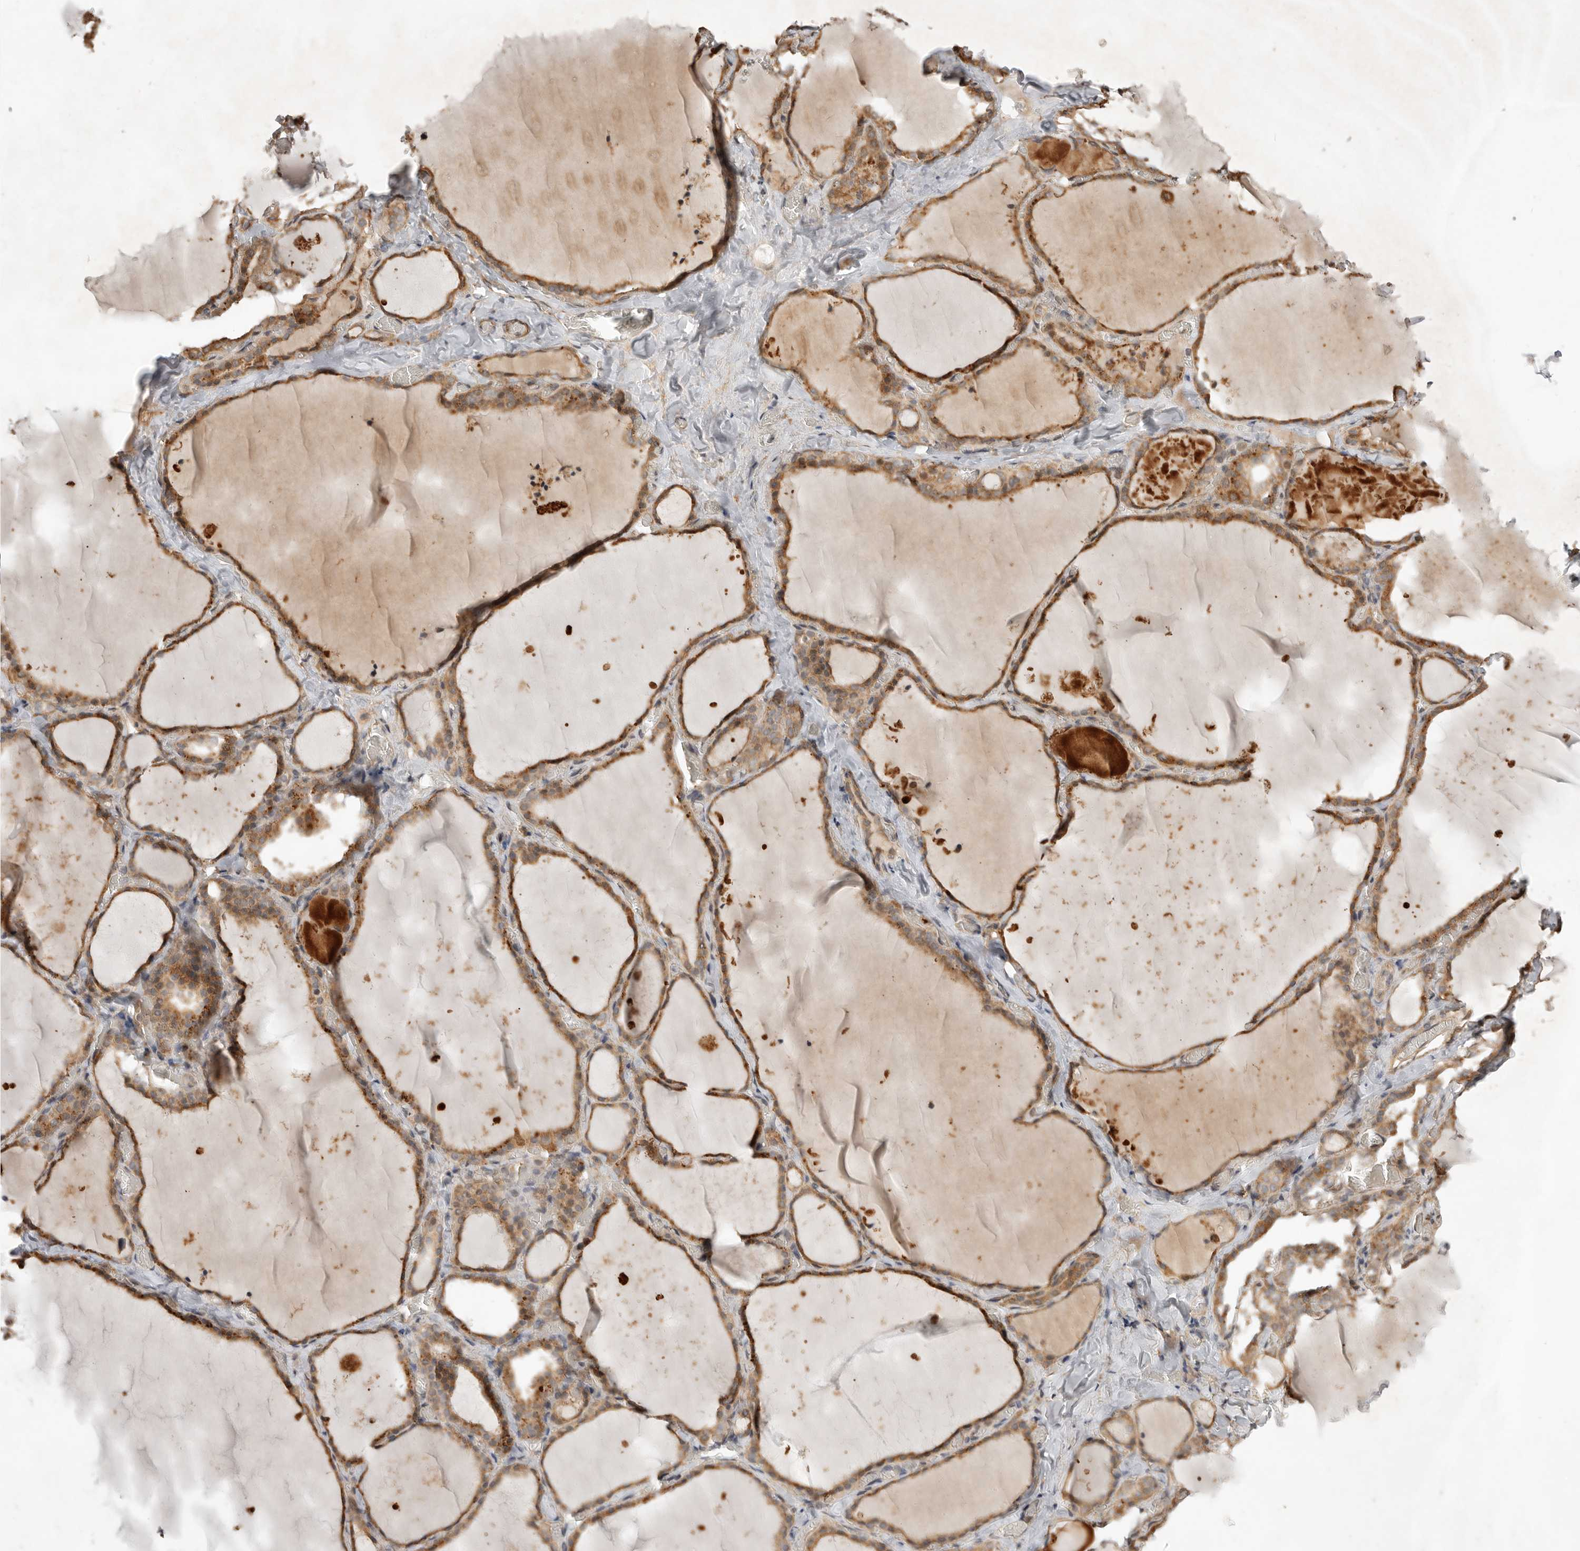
{"staining": {"intensity": "moderate", "quantity": ">75%", "location": "cytoplasmic/membranous"}, "tissue": "thyroid gland", "cell_type": "Glandular cells", "image_type": "normal", "snomed": [{"axis": "morphology", "description": "Normal tissue, NOS"}, {"axis": "topography", "description": "Thyroid gland"}], "caption": "Moderate cytoplasmic/membranous positivity is identified in about >75% of glandular cells in unremarkable thyroid gland.", "gene": "DPH7", "patient": {"sex": "female", "age": 22}}